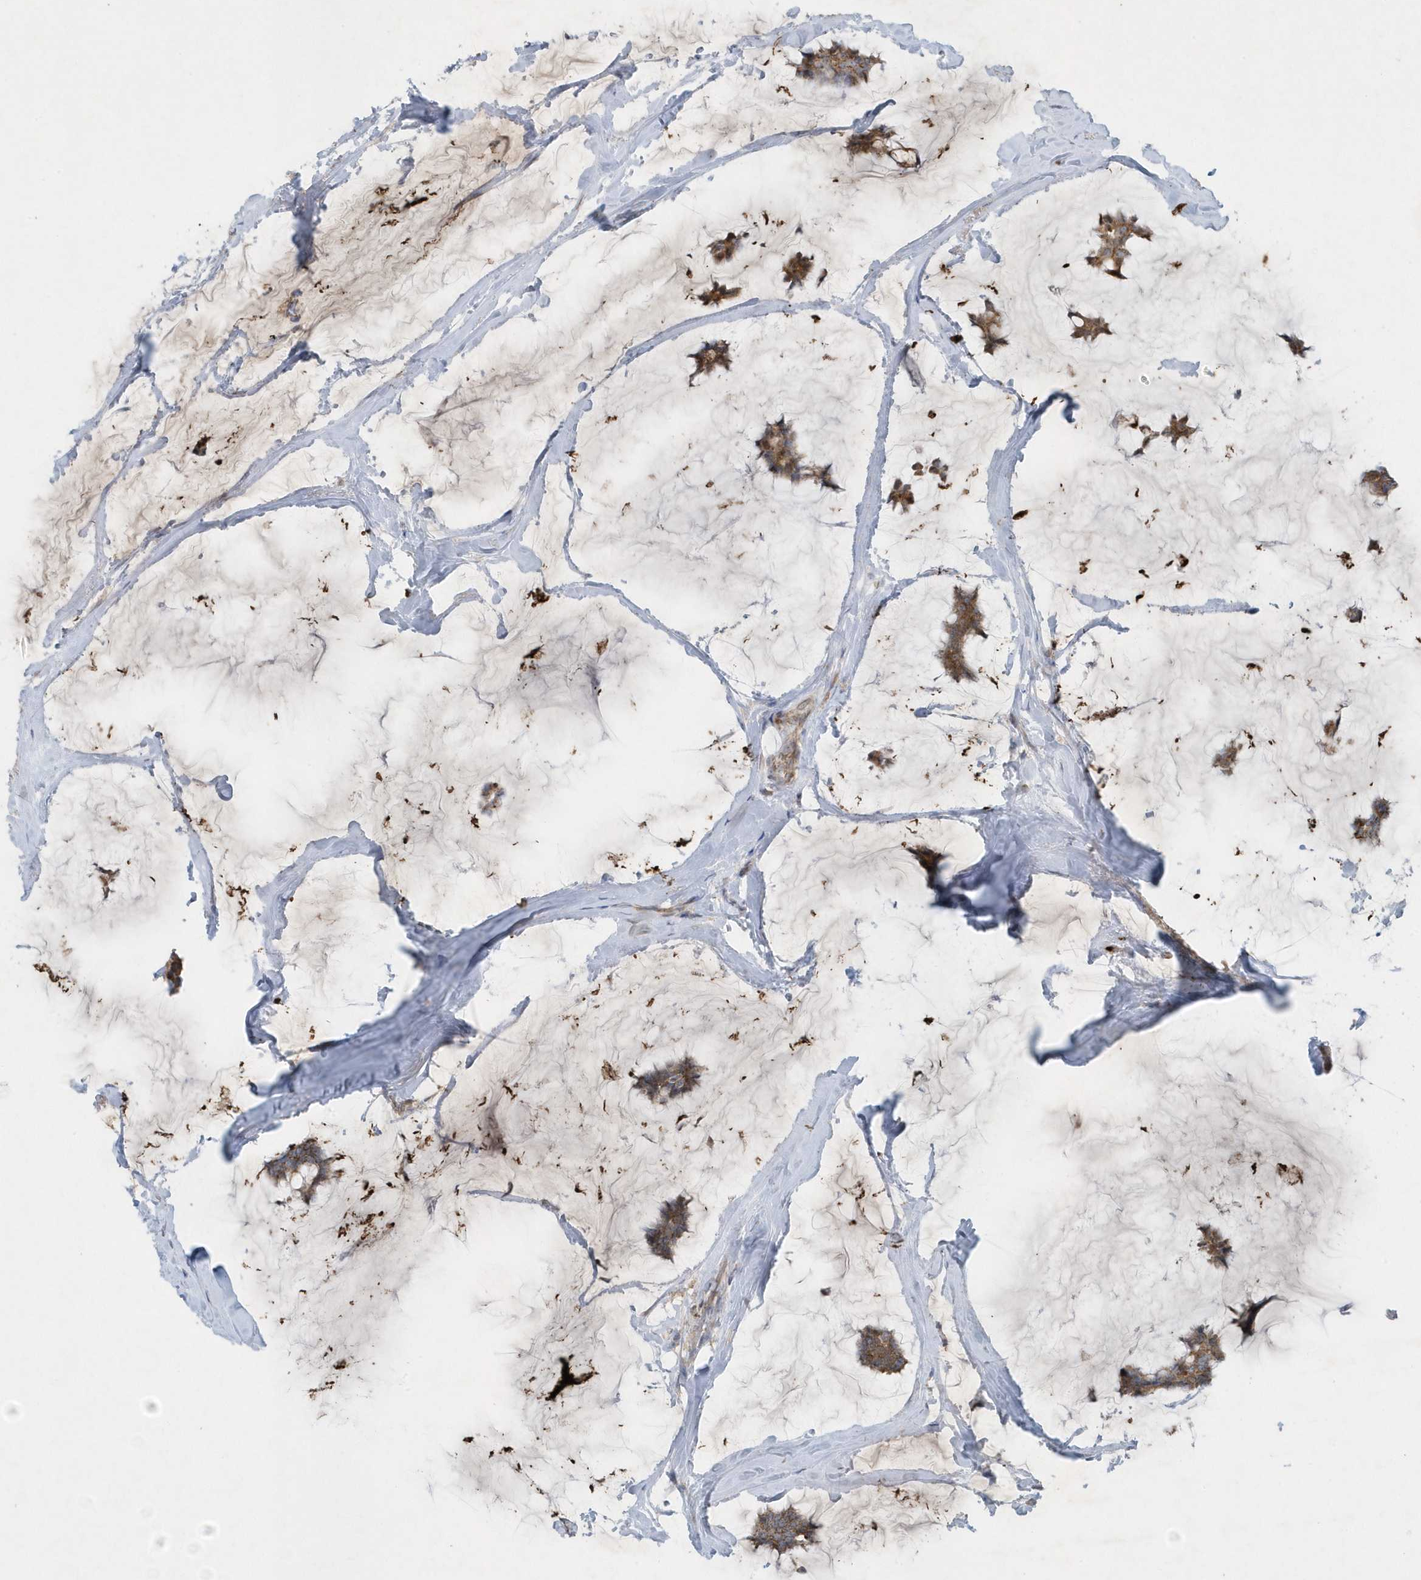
{"staining": {"intensity": "moderate", "quantity": ">75%", "location": "cytoplasmic/membranous"}, "tissue": "breast cancer", "cell_type": "Tumor cells", "image_type": "cancer", "snomed": [{"axis": "morphology", "description": "Duct carcinoma"}, {"axis": "topography", "description": "Breast"}], "caption": "IHC staining of breast infiltrating ductal carcinoma, which exhibits medium levels of moderate cytoplasmic/membranous expression in approximately >75% of tumor cells indicating moderate cytoplasmic/membranous protein positivity. The staining was performed using DAB (brown) for protein detection and nuclei were counterstained in hematoxylin (blue).", "gene": "SLC38A2", "patient": {"sex": "female", "age": 93}}